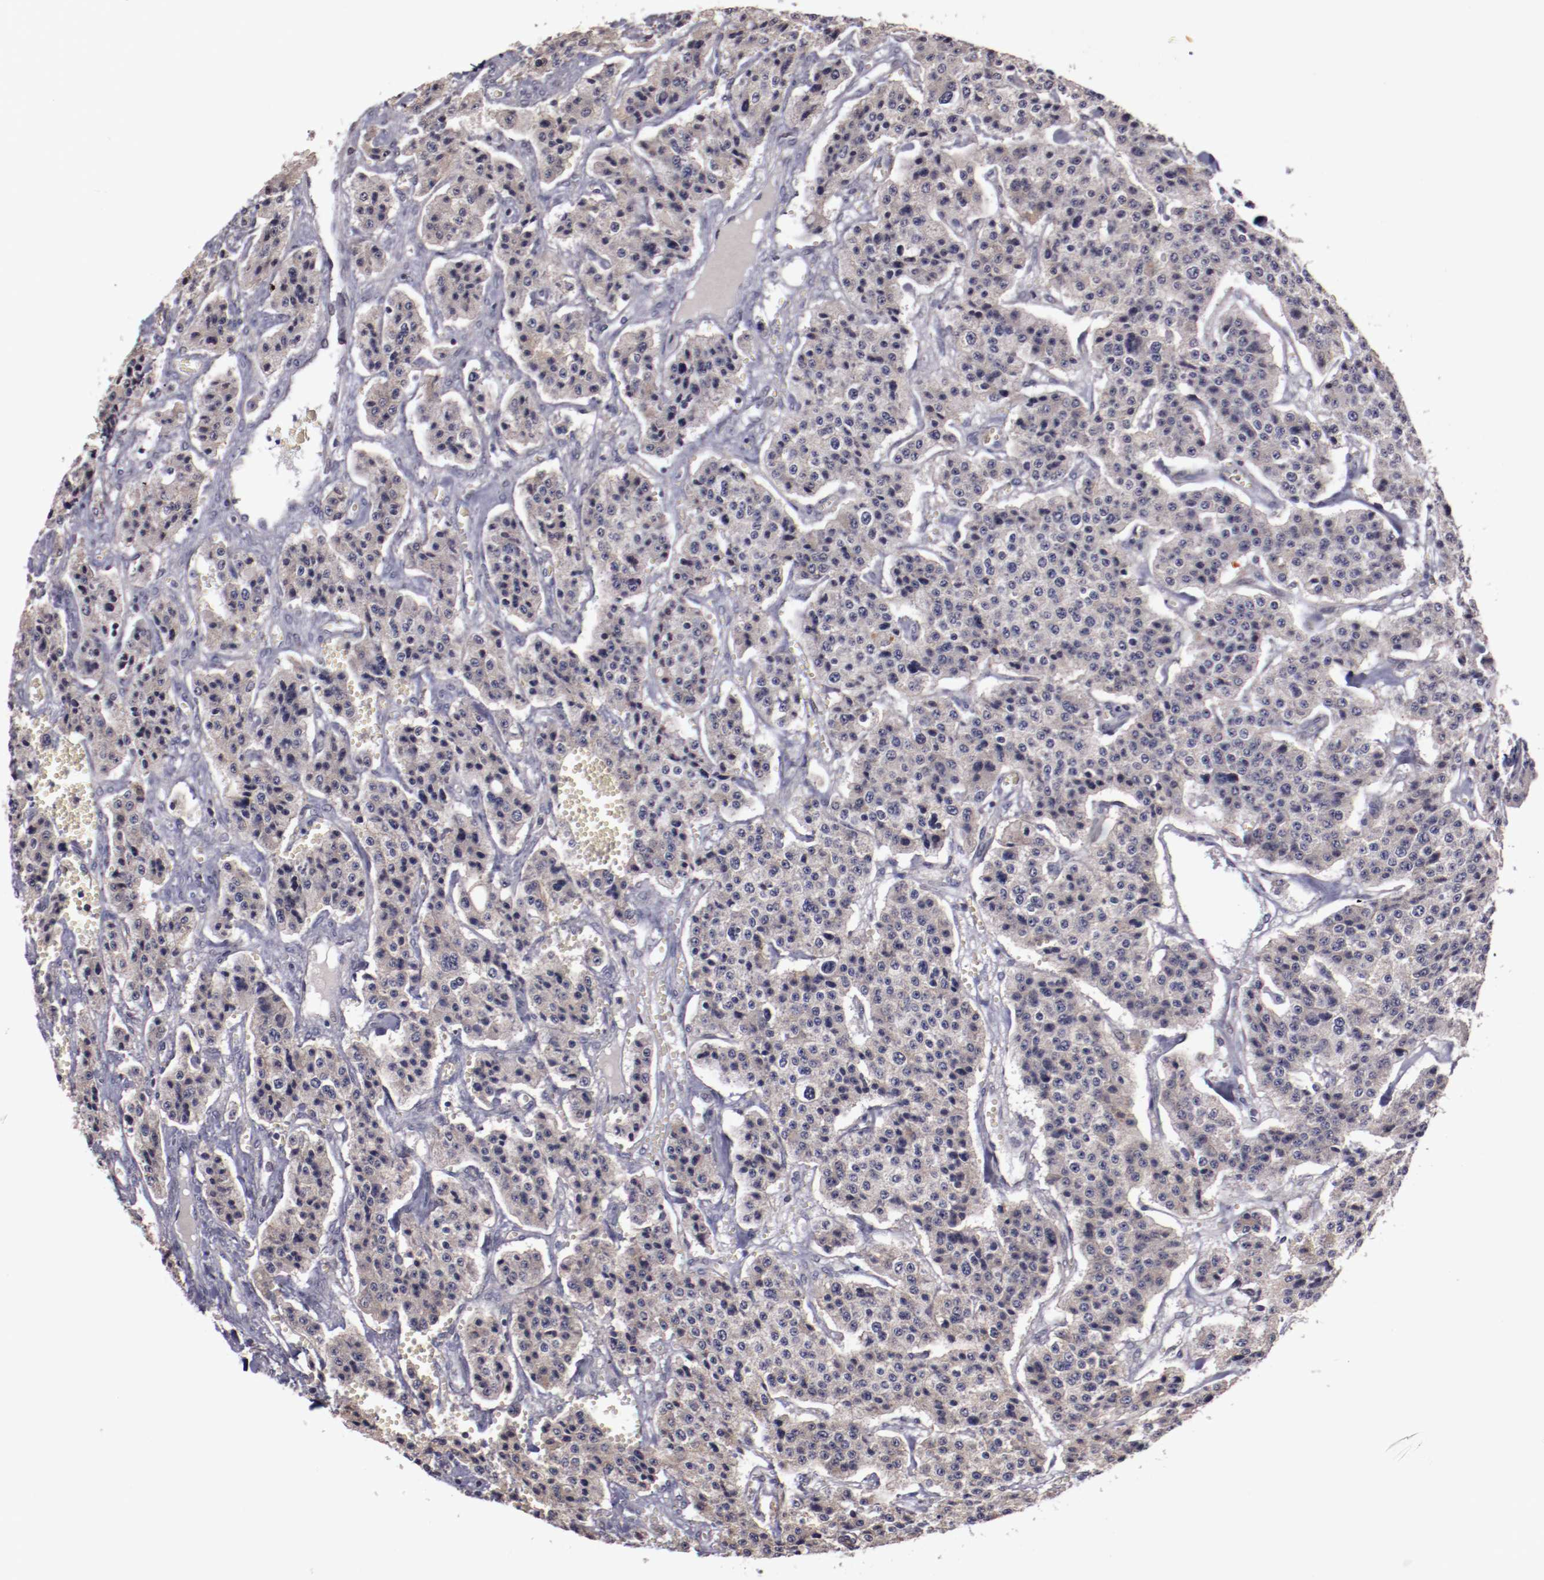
{"staining": {"intensity": "weak", "quantity": ">75%", "location": "cytoplasmic/membranous"}, "tissue": "carcinoid", "cell_type": "Tumor cells", "image_type": "cancer", "snomed": [{"axis": "morphology", "description": "Carcinoid, malignant, NOS"}, {"axis": "topography", "description": "Small intestine"}], "caption": "Malignant carcinoid stained for a protein (brown) demonstrates weak cytoplasmic/membranous positive expression in approximately >75% of tumor cells.", "gene": "NRXN3", "patient": {"sex": "male", "age": 52}}